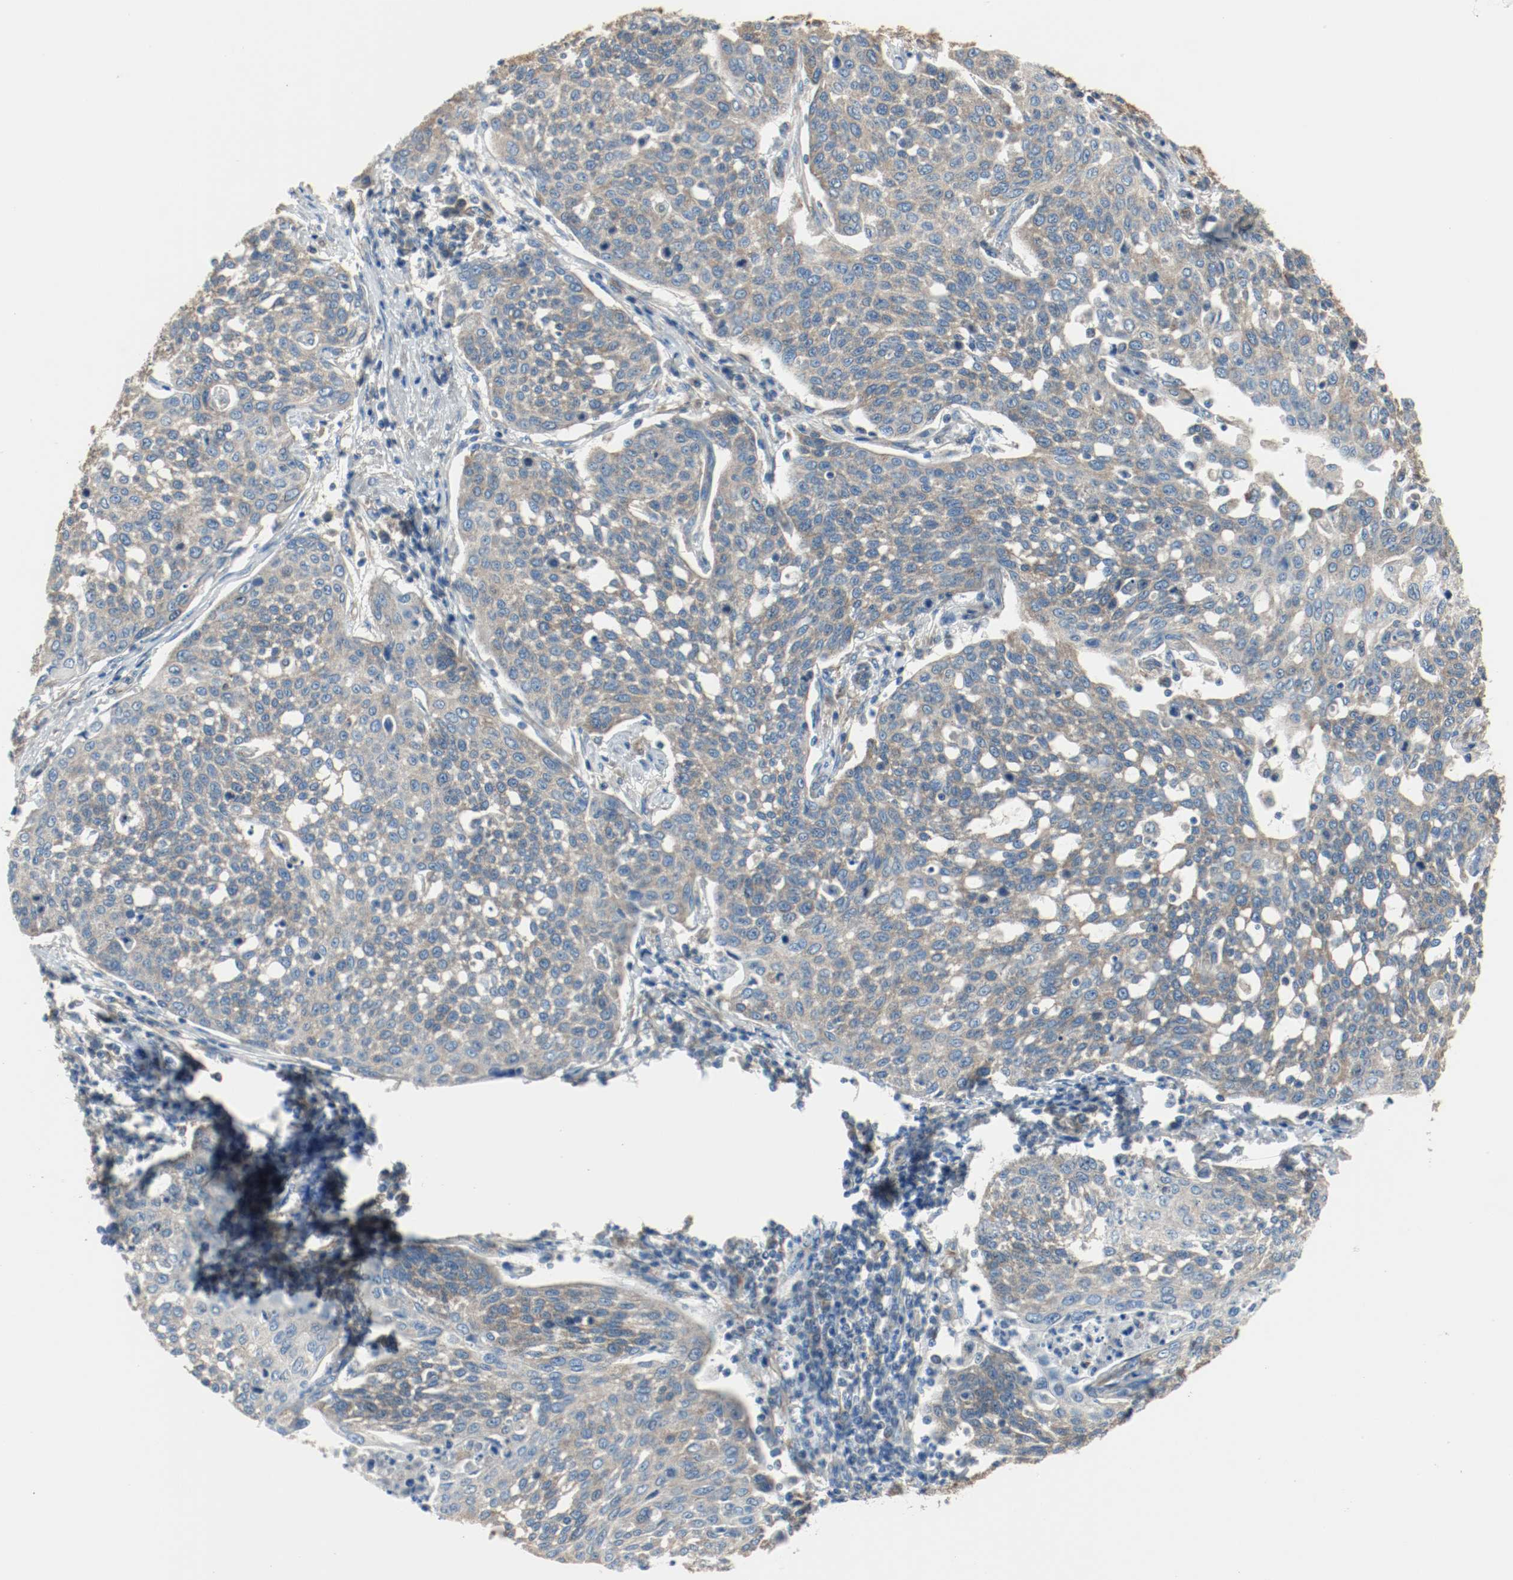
{"staining": {"intensity": "moderate", "quantity": ">75%", "location": "cytoplasmic/membranous"}, "tissue": "cervical cancer", "cell_type": "Tumor cells", "image_type": "cancer", "snomed": [{"axis": "morphology", "description": "Squamous cell carcinoma, NOS"}, {"axis": "topography", "description": "Cervix"}], "caption": "Cervical cancer (squamous cell carcinoma) tissue shows moderate cytoplasmic/membranous expression in approximately >75% of tumor cells, visualized by immunohistochemistry.", "gene": "TUBA3D", "patient": {"sex": "female", "age": 34}}